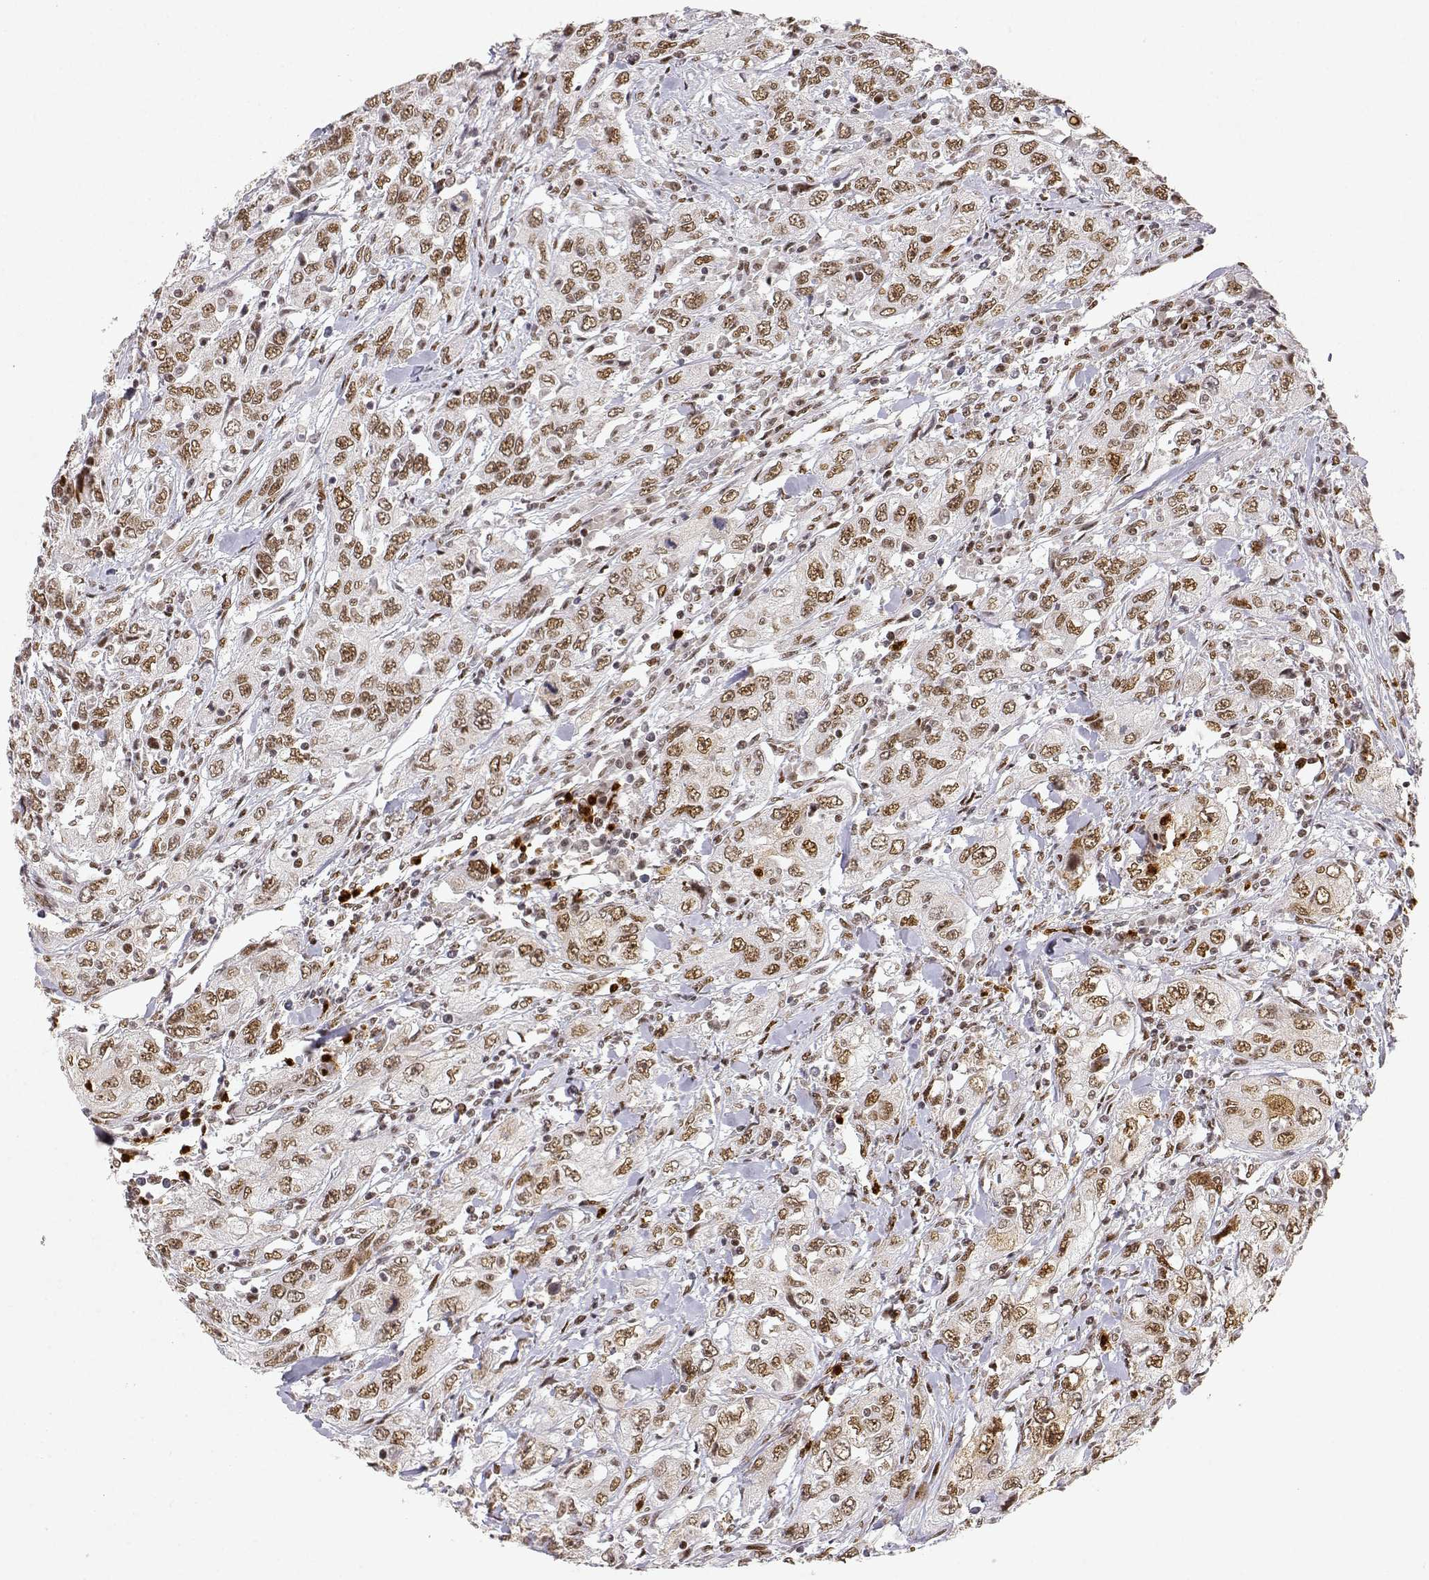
{"staining": {"intensity": "moderate", "quantity": ">75%", "location": "nuclear"}, "tissue": "urothelial cancer", "cell_type": "Tumor cells", "image_type": "cancer", "snomed": [{"axis": "morphology", "description": "Urothelial carcinoma, High grade"}, {"axis": "topography", "description": "Urinary bladder"}], "caption": "This micrograph reveals IHC staining of urothelial carcinoma (high-grade), with medium moderate nuclear positivity in about >75% of tumor cells.", "gene": "RSF1", "patient": {"sex": "male", "age": 76}}